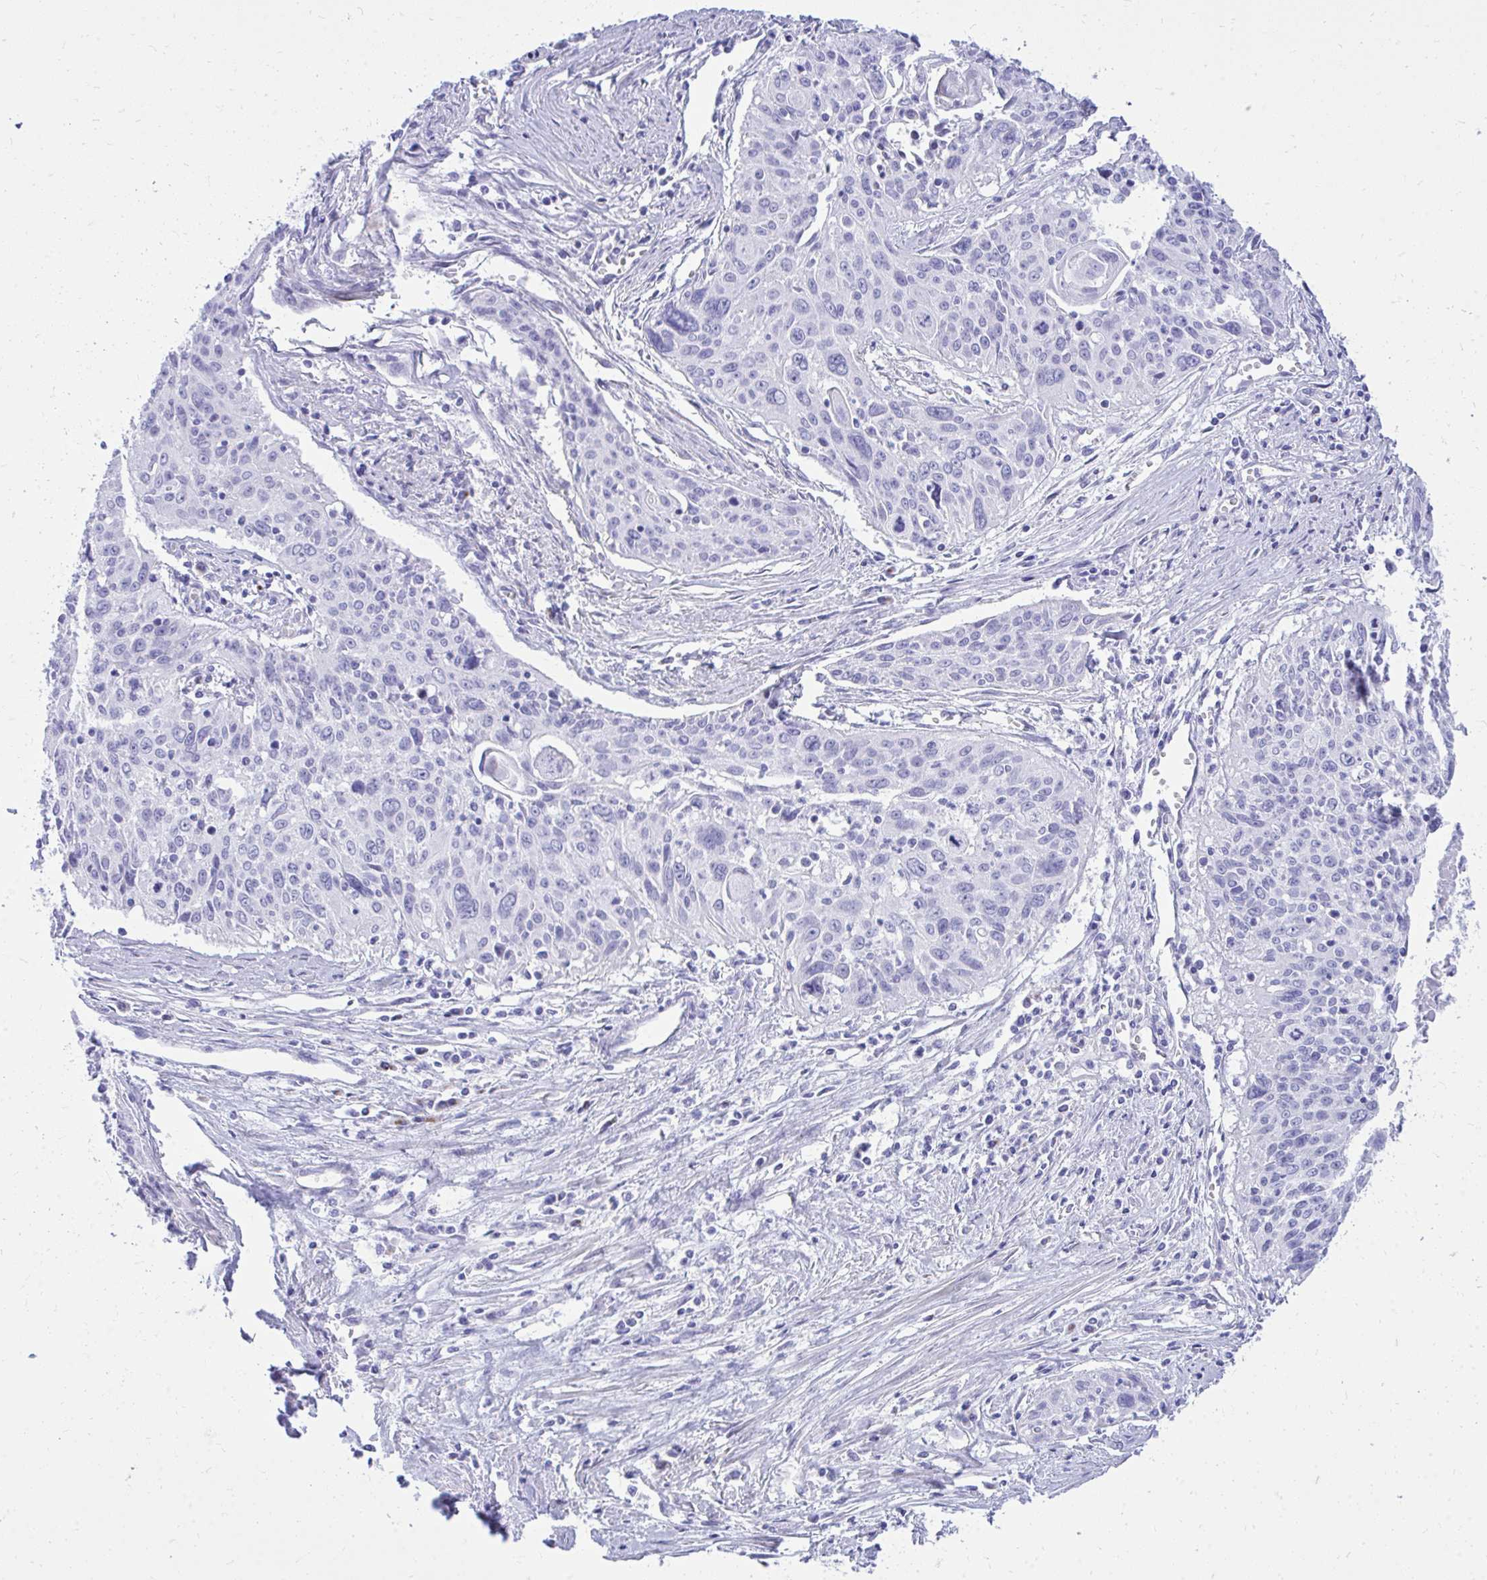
{"staining": {"intensity": "negative", "quantity": "none", "location": "none"}, "tissue": "cervical cancer", "cell_type": "Tumor cells", "image_type": "cancer", "snomed": [{"axis": "morphology", "description": "Squamous cell carcinoma, NOS"}, {"axis": "topography", "description": "Cervix"}], "caption": "High power microscopy micrograph of an immunohistochemistry photomicrograph of cervical cancer (squamous cell carcinoma), revealing no significant positivity in tumor cells.", "gene": "ANKDD1B", "patient": {"sex": "female", "age": 55}}